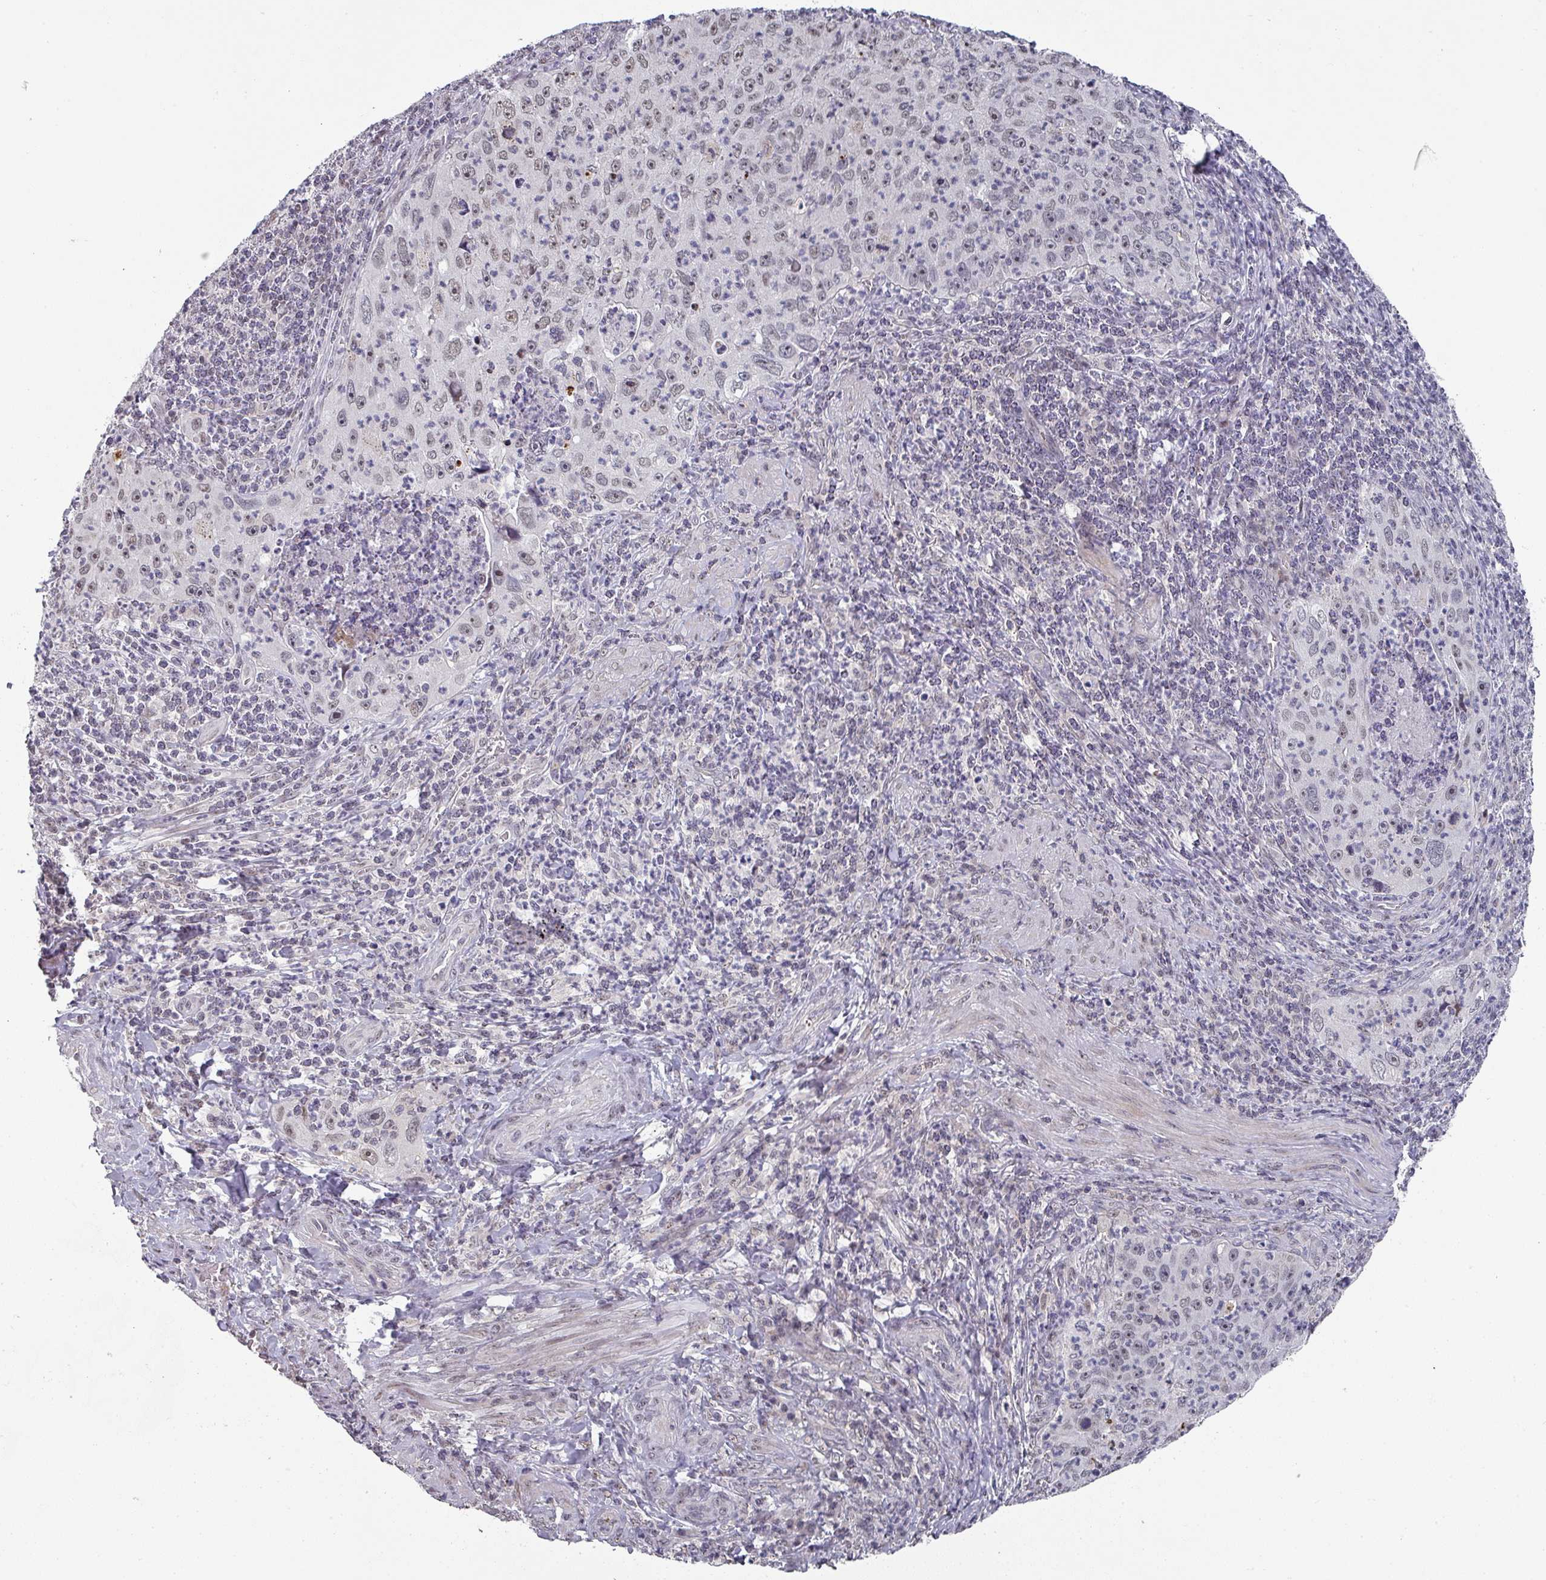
{"staining": {"intensity": "negative", "quantity": "none", "location": "none"}, "tissue": "cervical cancer", "cell_type": "Tumor cells", "image_type": "cancer", "snomed": [{"axis": "morphology", "description": "Squamous cell carcinoma, NOS"}, {"axis": "topography", "description": "Cervix"}], "caption": "Immunohistochemical staining of cervical squamous cell carcinoma shows no significant expression in tumor cells.", "gene": "ZNF654", "patient": {"sex": "female", "age": 30}}